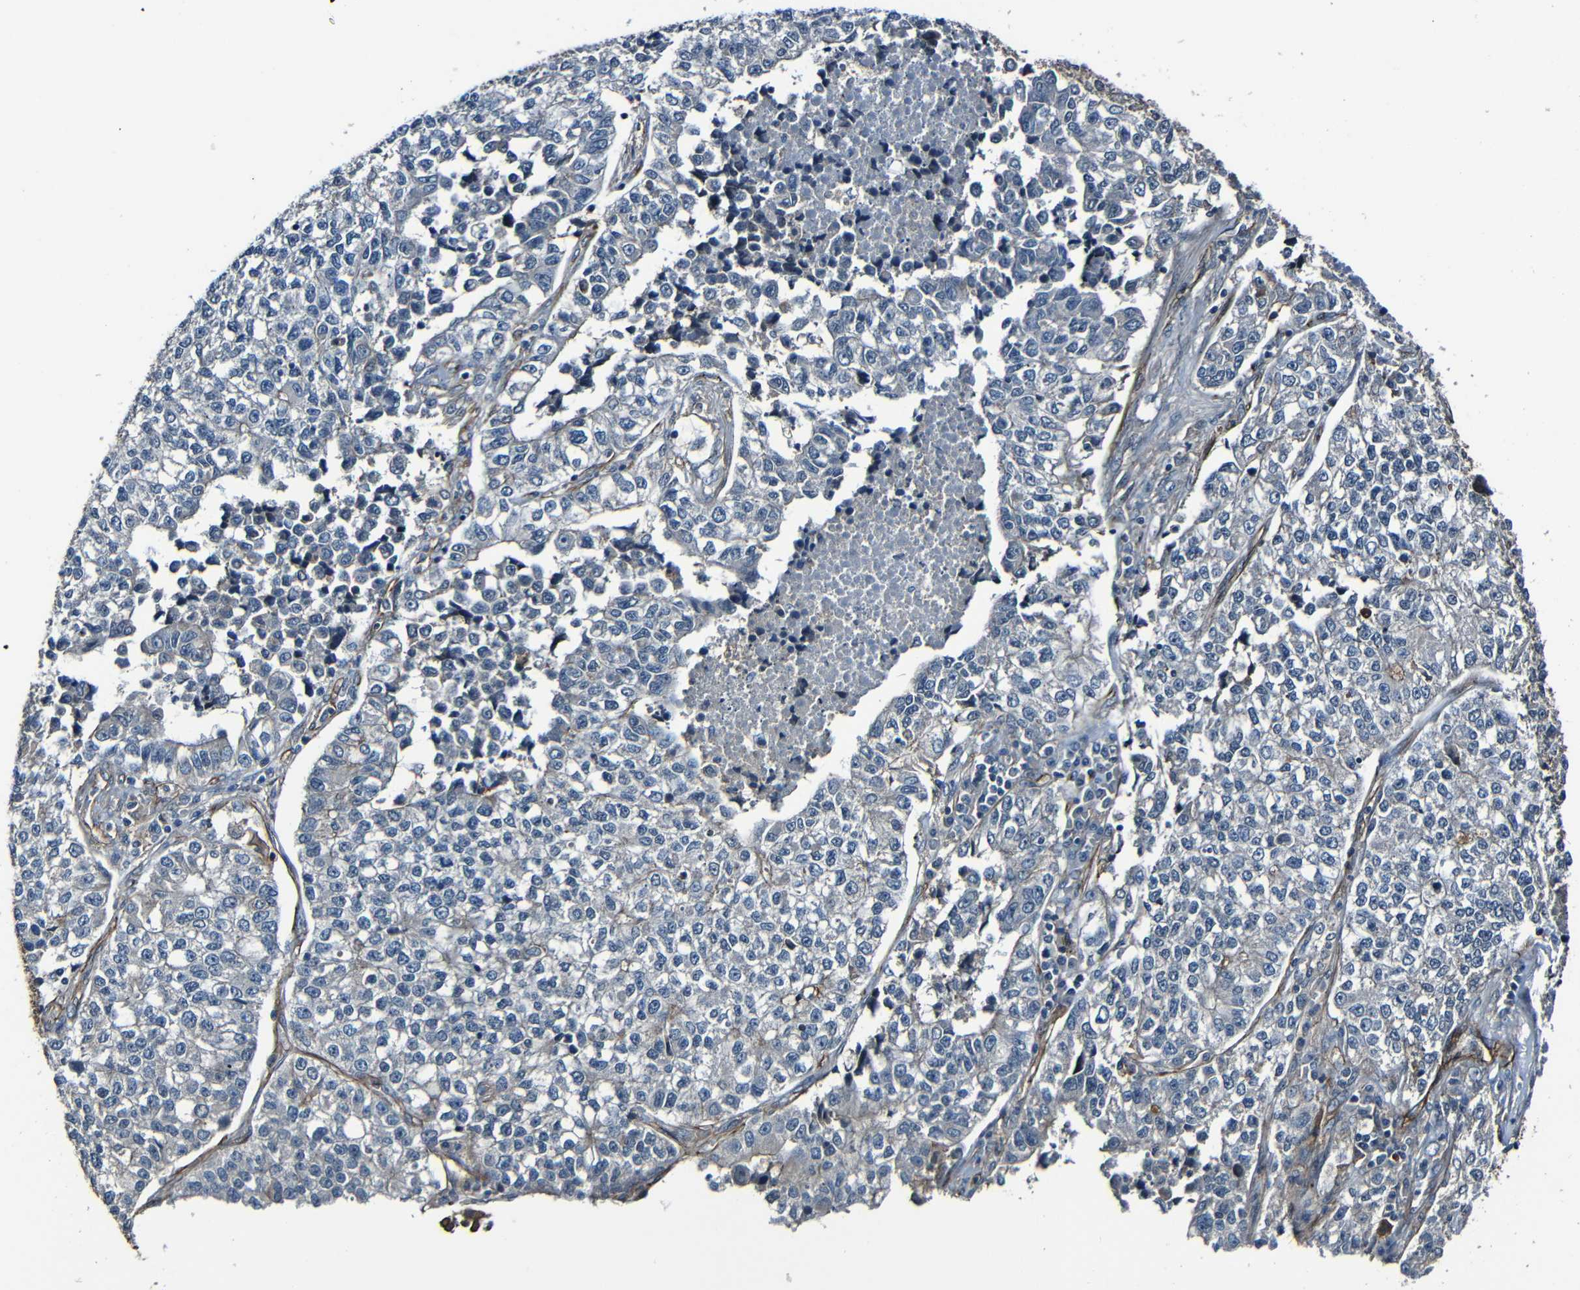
{"staining": {"intensity": "negative", "quantity": "none", "location": "none"}, "tissue": "lung cancer", "cell_type": "Tumor cells", "image_type": "cancer", "snomed": [{"axis": "morphology", "description": "Adenocarcinoma, NOS"}, {"axis": "topography", "description": "Lung"}], "caption": "An image of lung cancer stained for a protein demonstrates no brown staining in tumor cells. (DAB immunohistochemistry with hematoxylin counter stain).", "gene": "LGR5", "patient": {"sex": "male", "age": 49}}